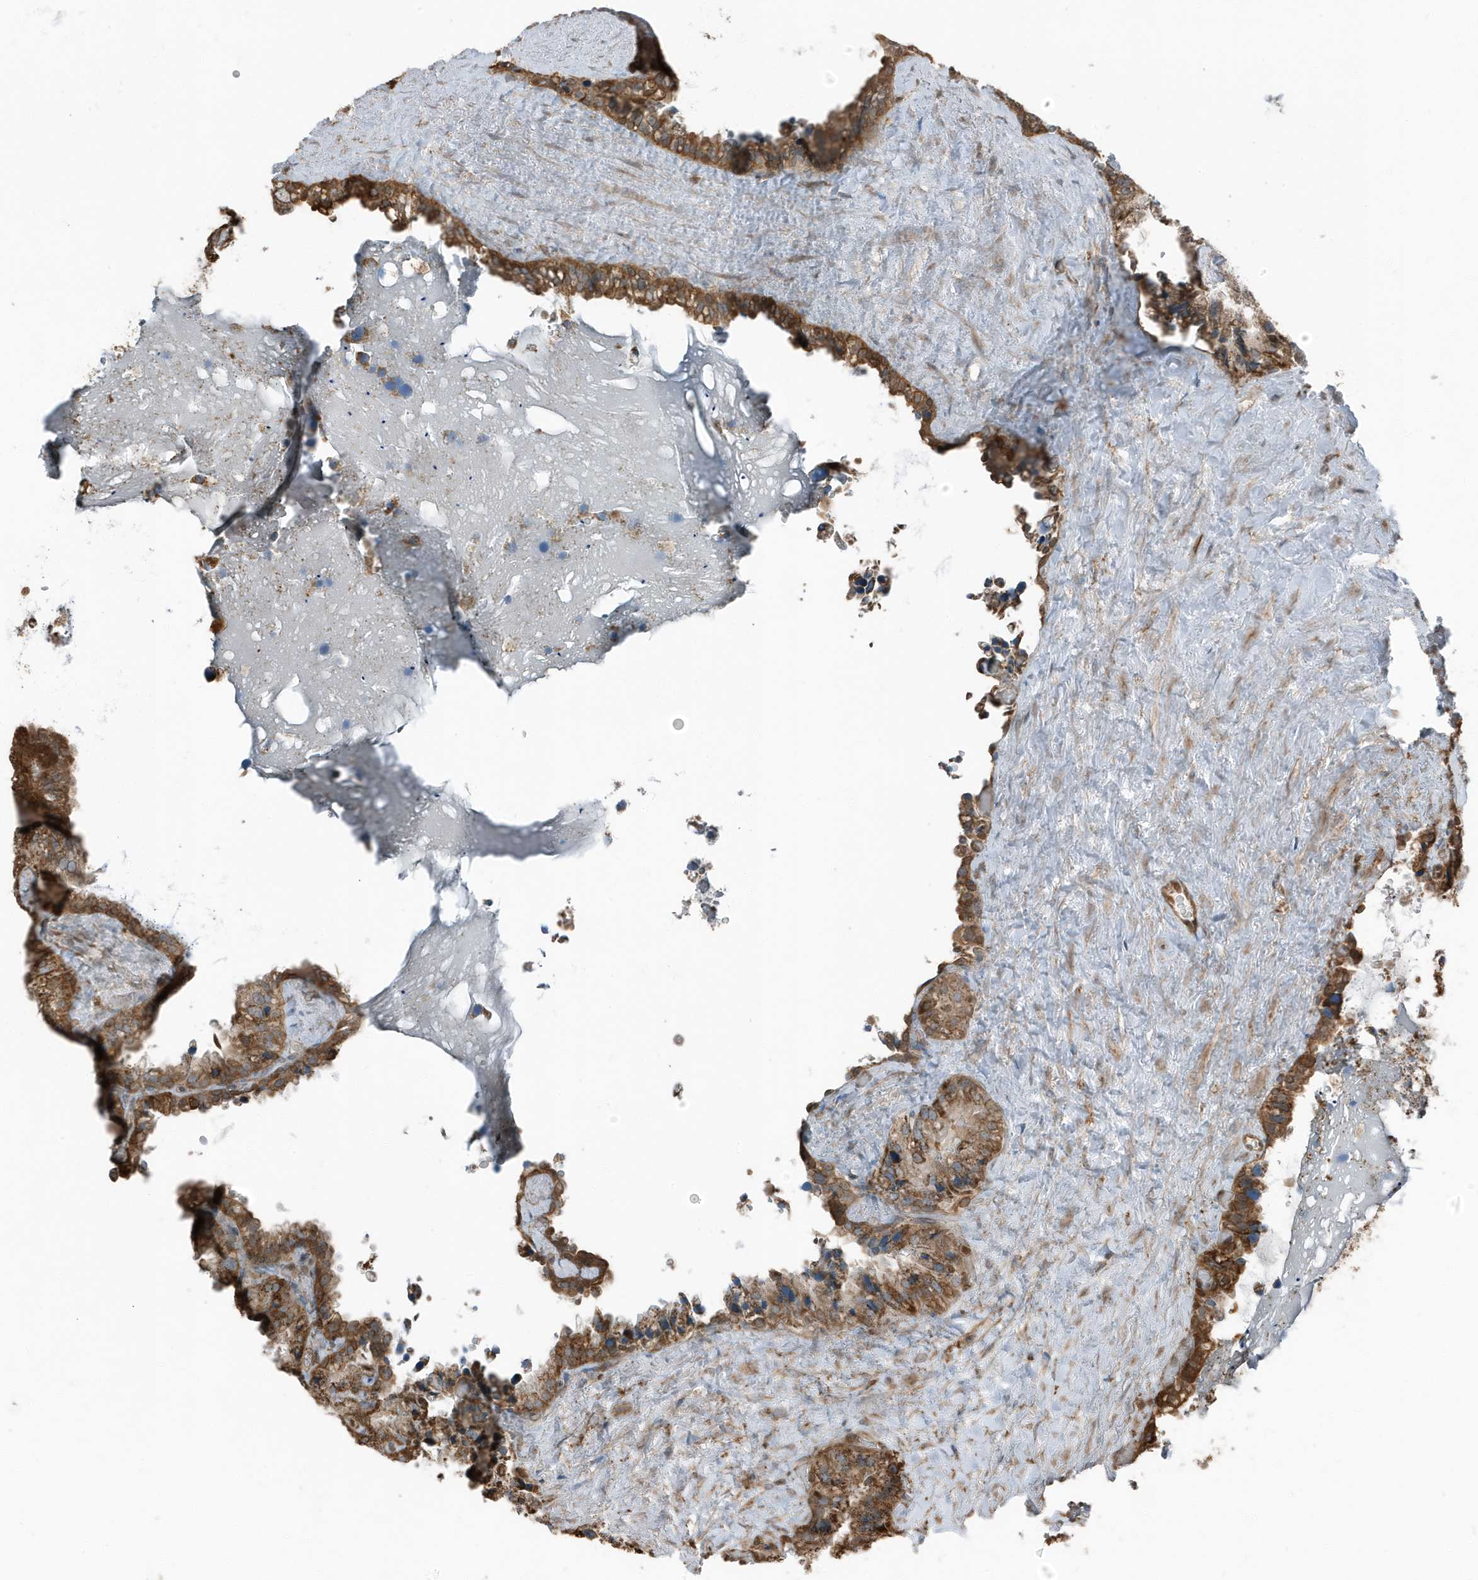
{"staining": {"intensity": "moderate", "quantity": ">75%", "location": "cytoplasmic/membranous"}, "tissue": "seminal vesicle", "cell_type": "Glandular cells", "image_type": "normal", "snomed": [{"axis": "morphology", "description": "Normal tissue, NOS"}, {"axis": "topography", "description": "Prostate"}, {"axis": "topography", "description": "Seminal veicle"}], "caption": "IHC of unremarkable seminal vesicle shows medium levels of moderate cytoplasmic/membranous expression in about >75% of glandular cells. (Stains: DAB (3,3'-diaminobenzidine) in brown, nuclei in blue, Microscopy: brightfield microscopy at high magnification).", "gene": "AZI2", "patient": {"sex": "male", "age": 68}}